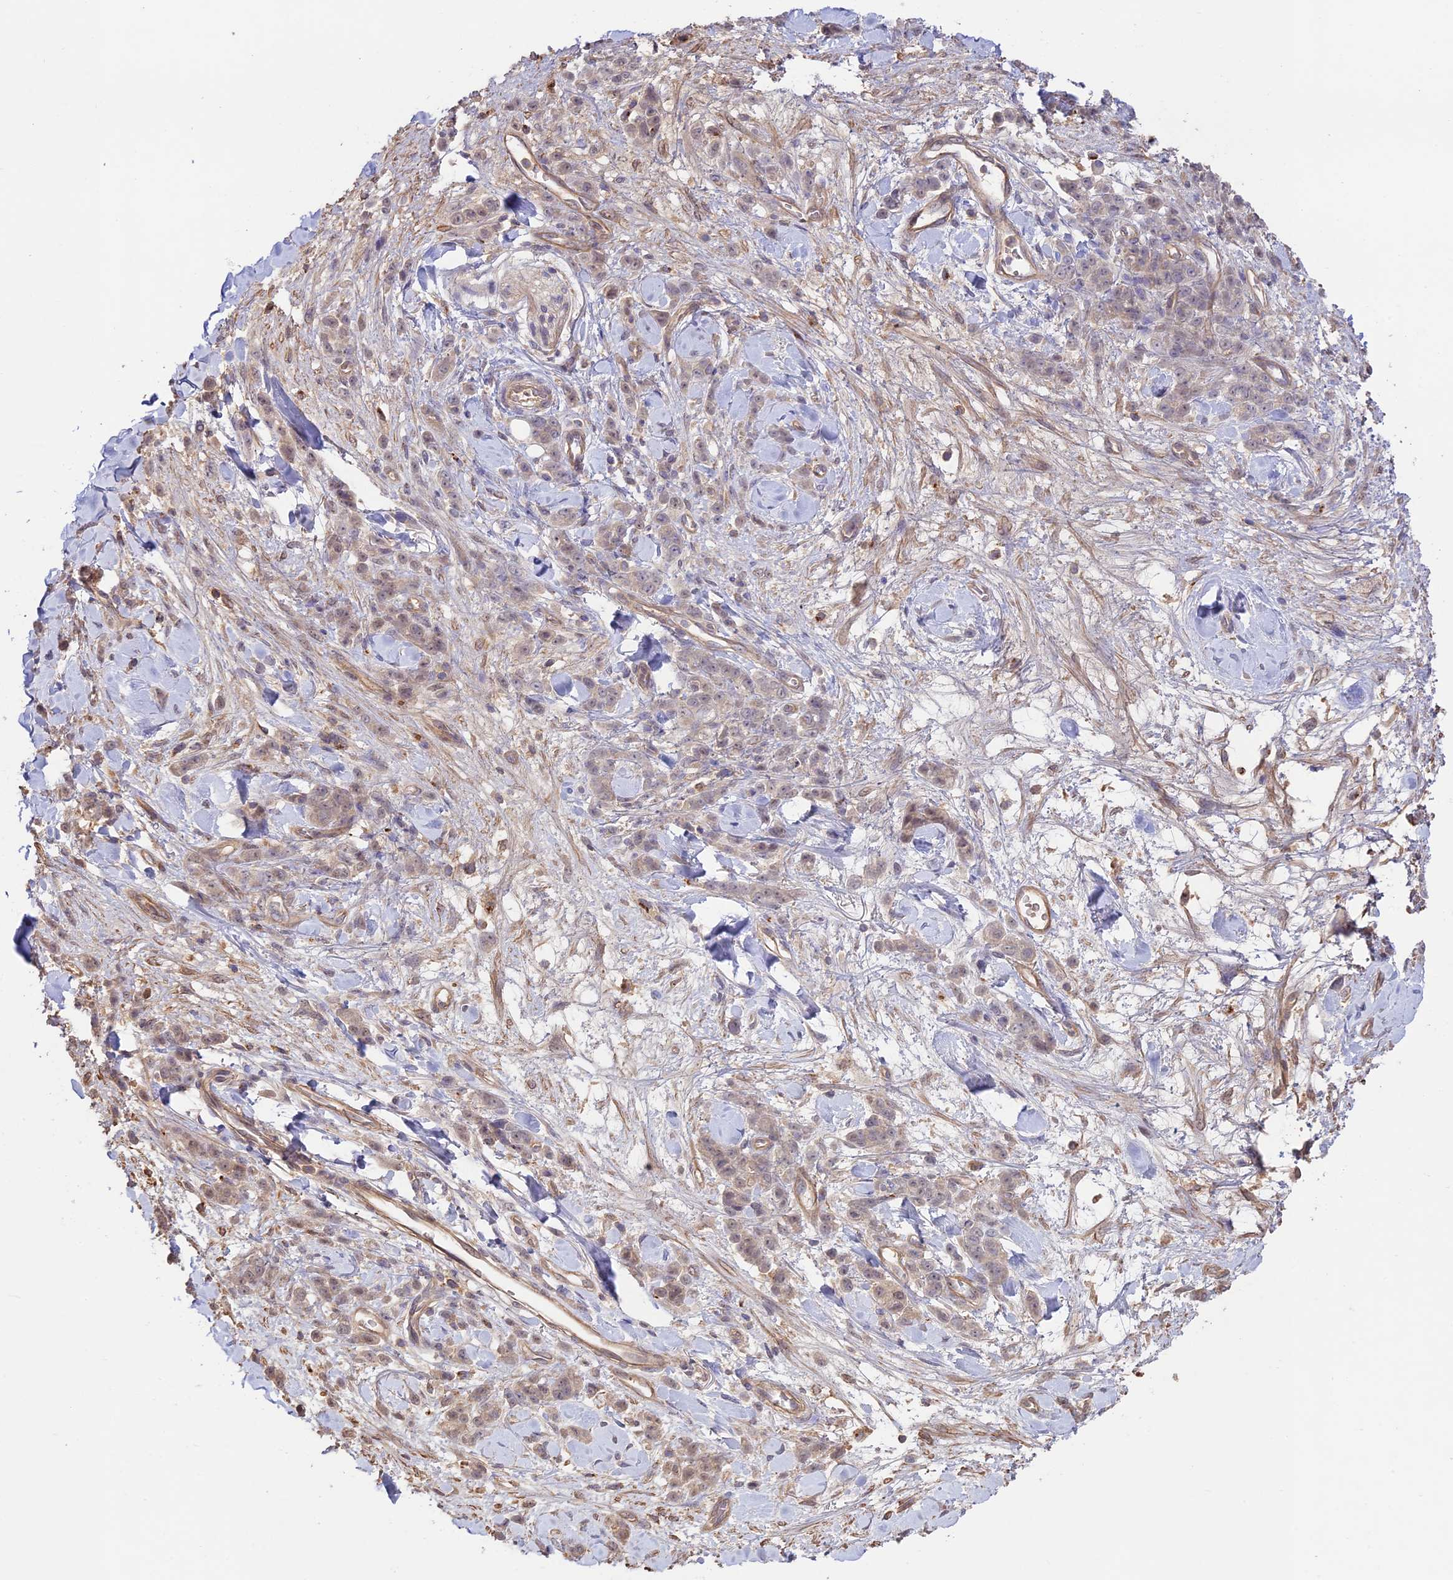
{"staining": {"intensity": "negative", "quantity": "none", "location": "none"}, "tissue": "stomach cancer", "cell_type": "Tumor cells", "image_type": "cancer", "snomed": [{"axis": "morphology", "description": "Normal tissue, NOS"}, {"axis": "morphology", "description": "Adenocarcinoma, NOS"}, {"axis": "topography", "description": "Stomach"}], "caption": "A histopathology image of human adenocarcinoma (stomach) is negative for staining in tumor cells.", "gene": "CLCF1", "patient": {"sex": "male", "age": 82}}